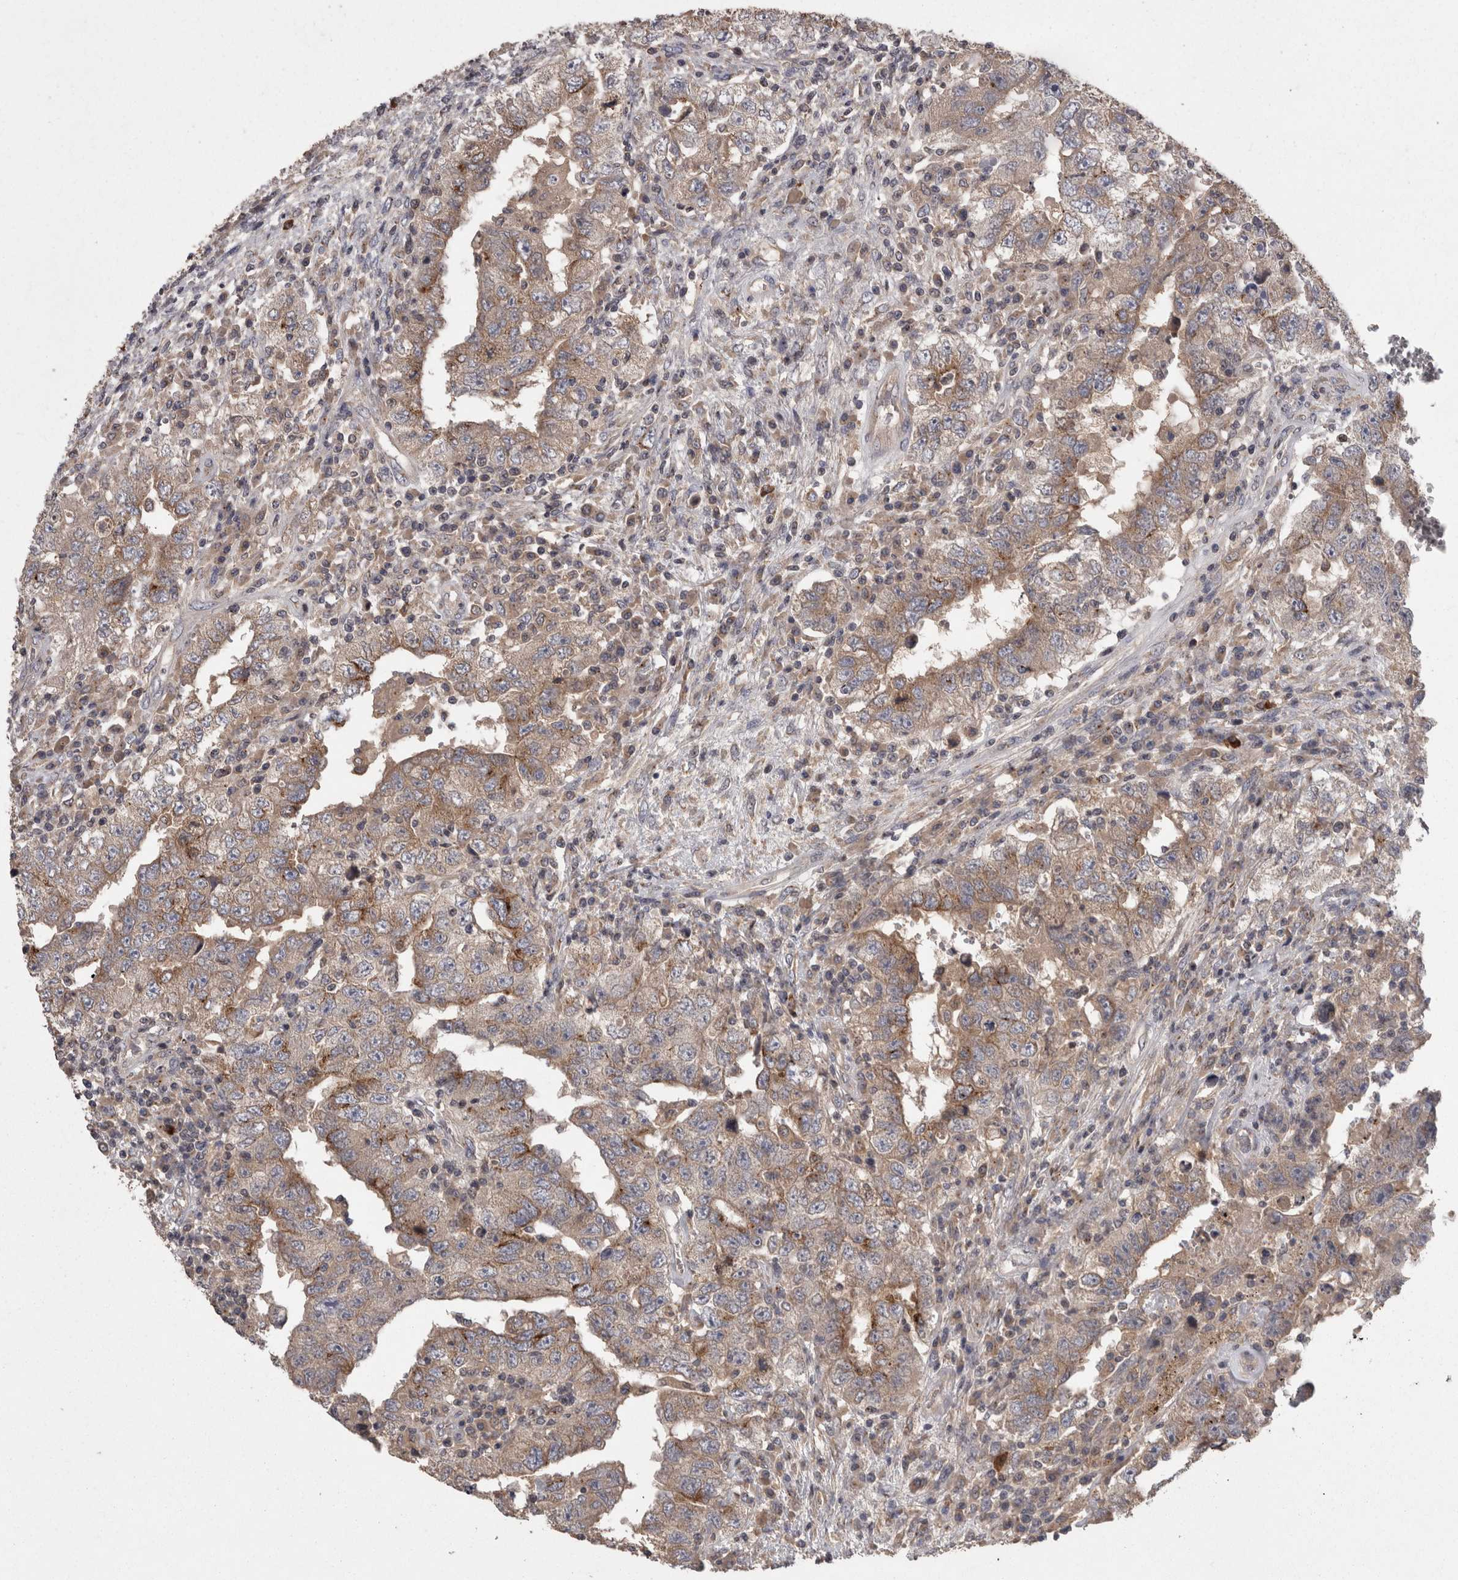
{"staining": {"intensity": "weak", "quantity": ">75%", "location": "cytoplasmic/membranous"}, "tissue": "testis cancer", "cell_type": "Tumor cells", "image_type": "cancer", "snomed": [{"axis": "morphology", "description": "Carcinoma, Embryonal, NOS"}, {"axis": "topography", "description": "Testis"}], "caption": "Brown immunohistochemical staining in human testis embryonal carcinoma reveals weak cytoplasmic/membranous staining in about >75% of tumor cells.", "gene": "PCM1", "patient": {"sex": "male", "age": 26}}